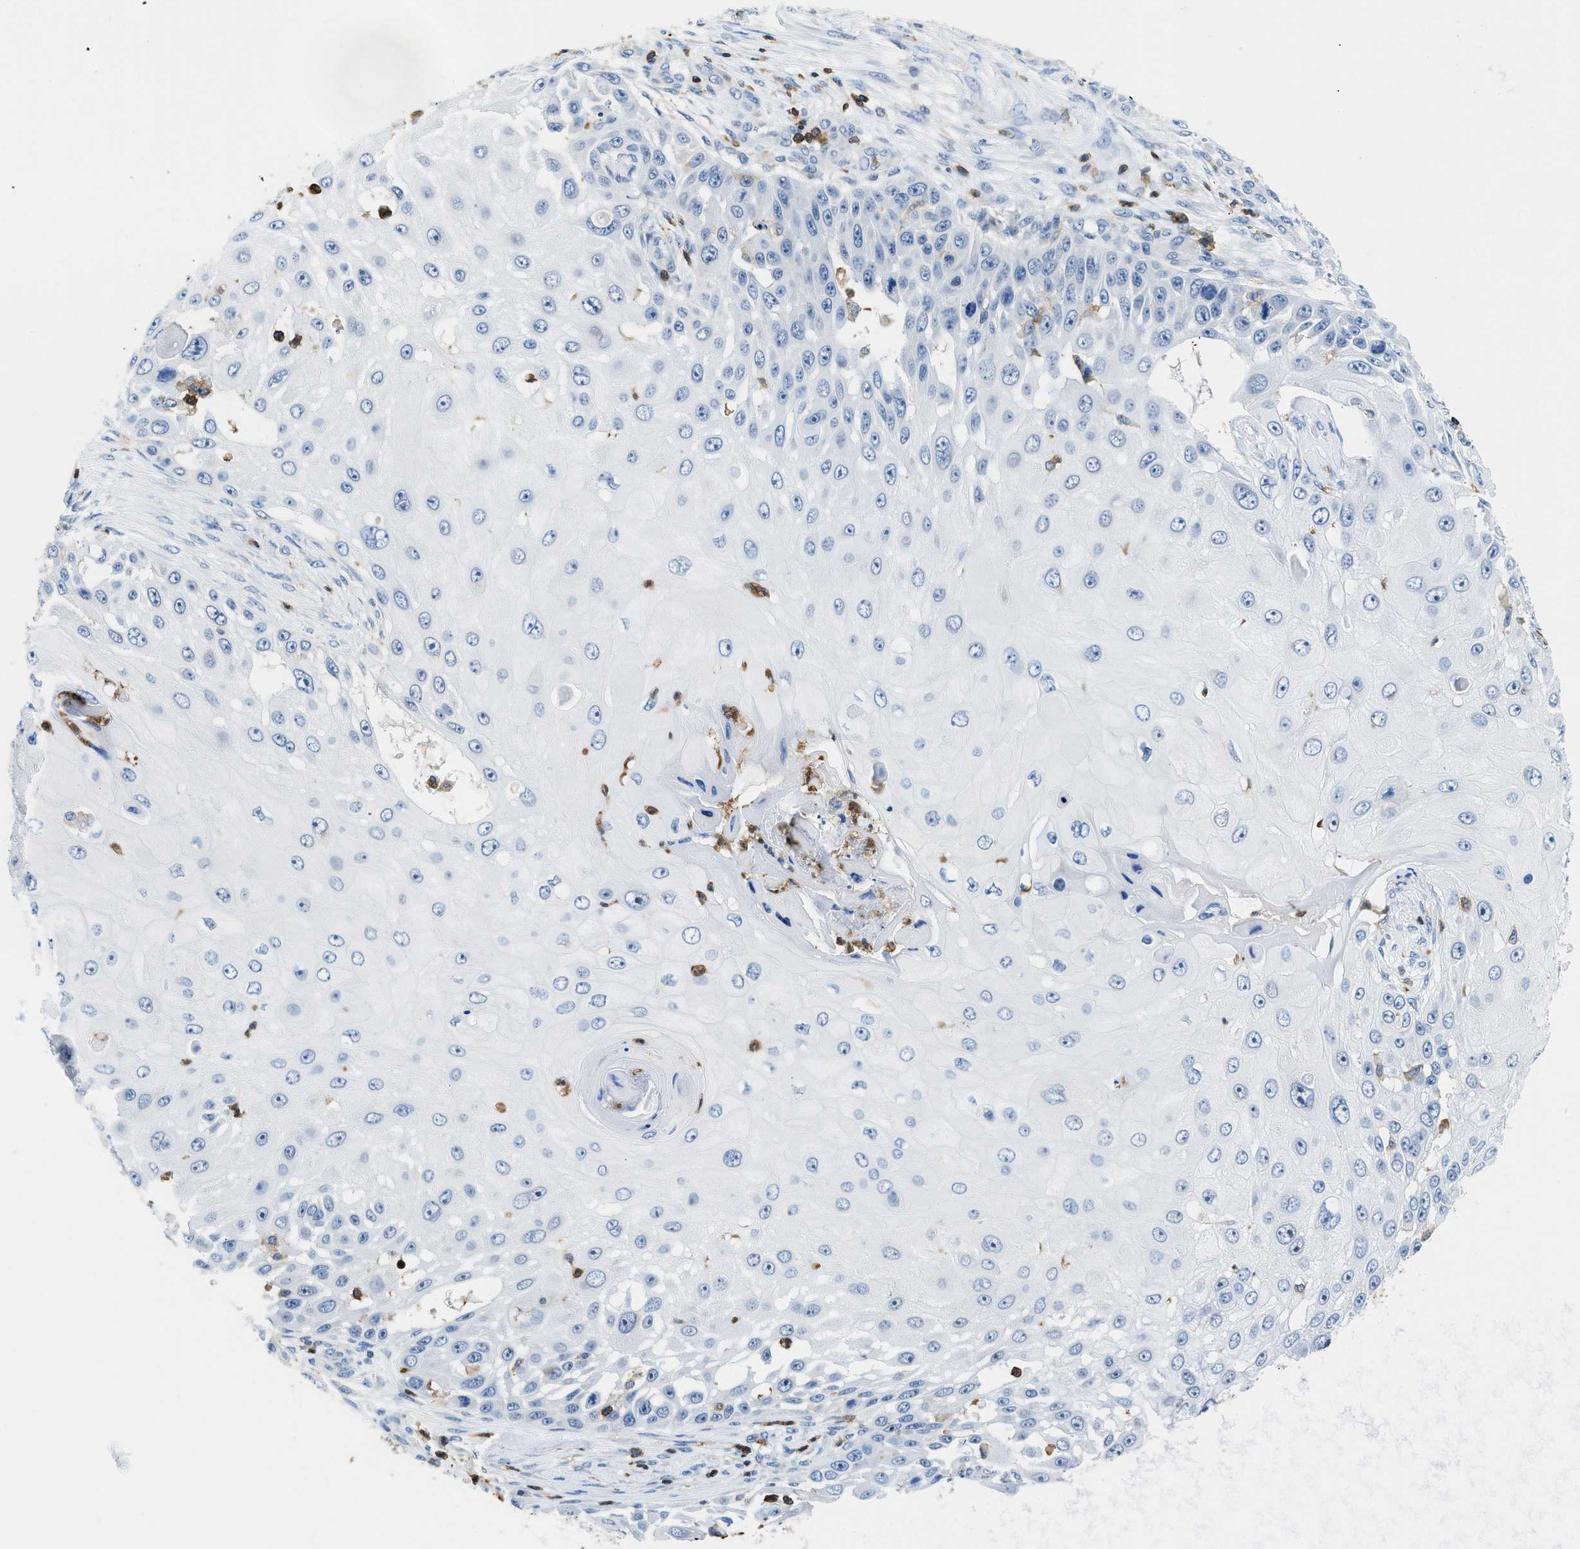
{"staining": {"intensity": "negative", "quantity": "none", "location": "none"}, "tissue": "skin cancer", "cell_type": "Tumor cells", "image_type": "cancer", "snomed": [{"axis": "morphology", "description": "Squamous cell carcinoma, NOS"}, {"axis": "topography", "description": "Skin"}], "caption": "Immunohistochemical staining of human skin squamous cell carcinoma demonstrates no significant positivity in tumor cells. The staining is performed using DAB brown chromogen with nuclei counter-stained in using hematoxylin.", "gene": "FAM151A", "patient": {"sex": "female", "age": 44}}